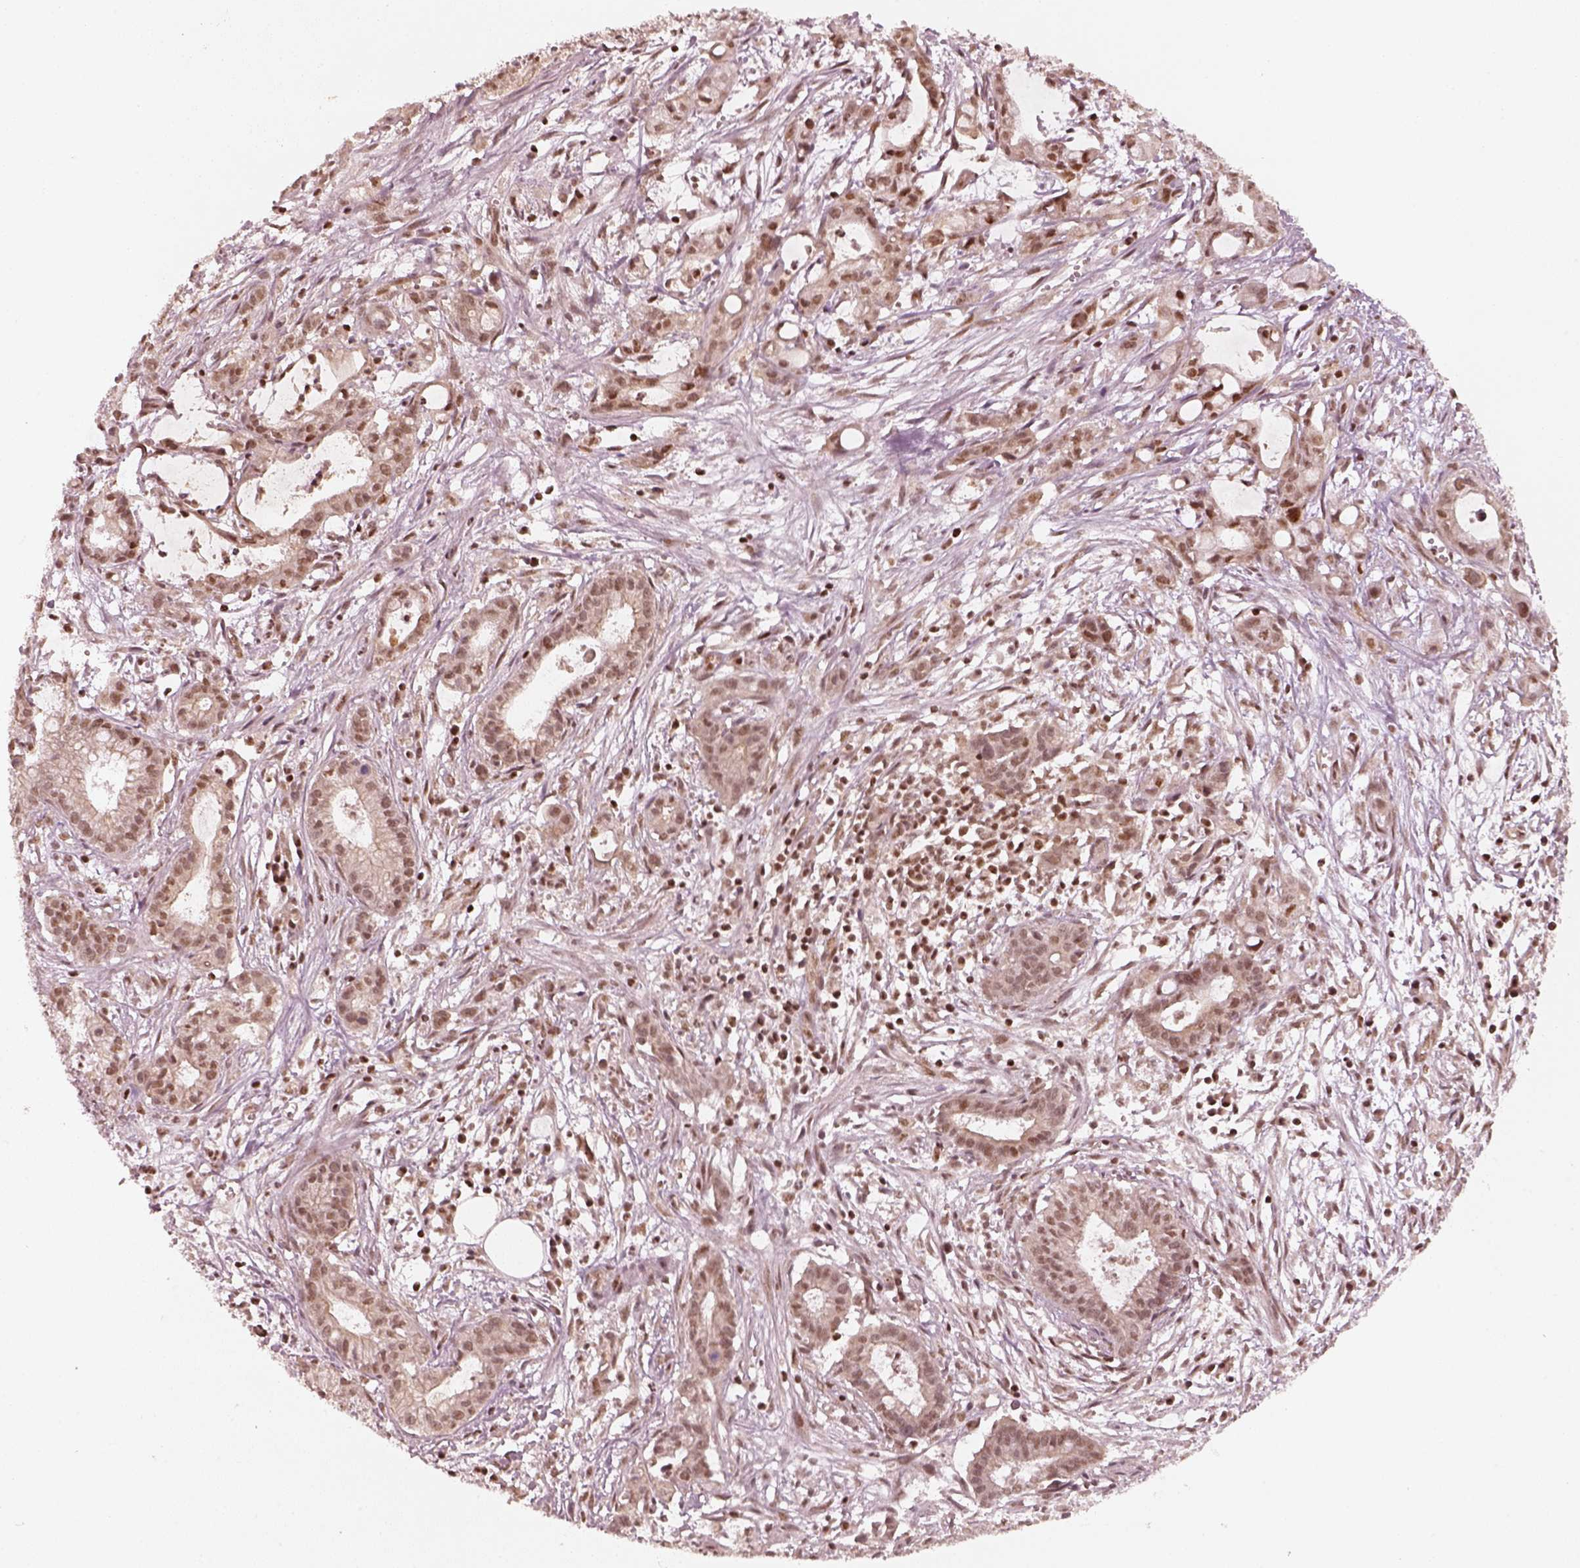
{"staining": {"intensity": "moderate", "quantity": "<25%", "location": "nuclear"}, "tissue": "pancreatic cancer", "cell_type": "Tumor cells", "image_type": "cancer", "snomed": [{"axis": "morphology", "description": "Adenocarcinoma, NOS"}, {"axis": "topography", "description": "Pancreas"}], "caption": "High-power microscopy captured an immunohistochemistry photomicrograph of pancreatic adenocarcinoma, revealing moderate nuclear staining in approximately <25% of tumor cells.", "gene": "GMEB2", "patient": {"sex": "male", "age": 48}}